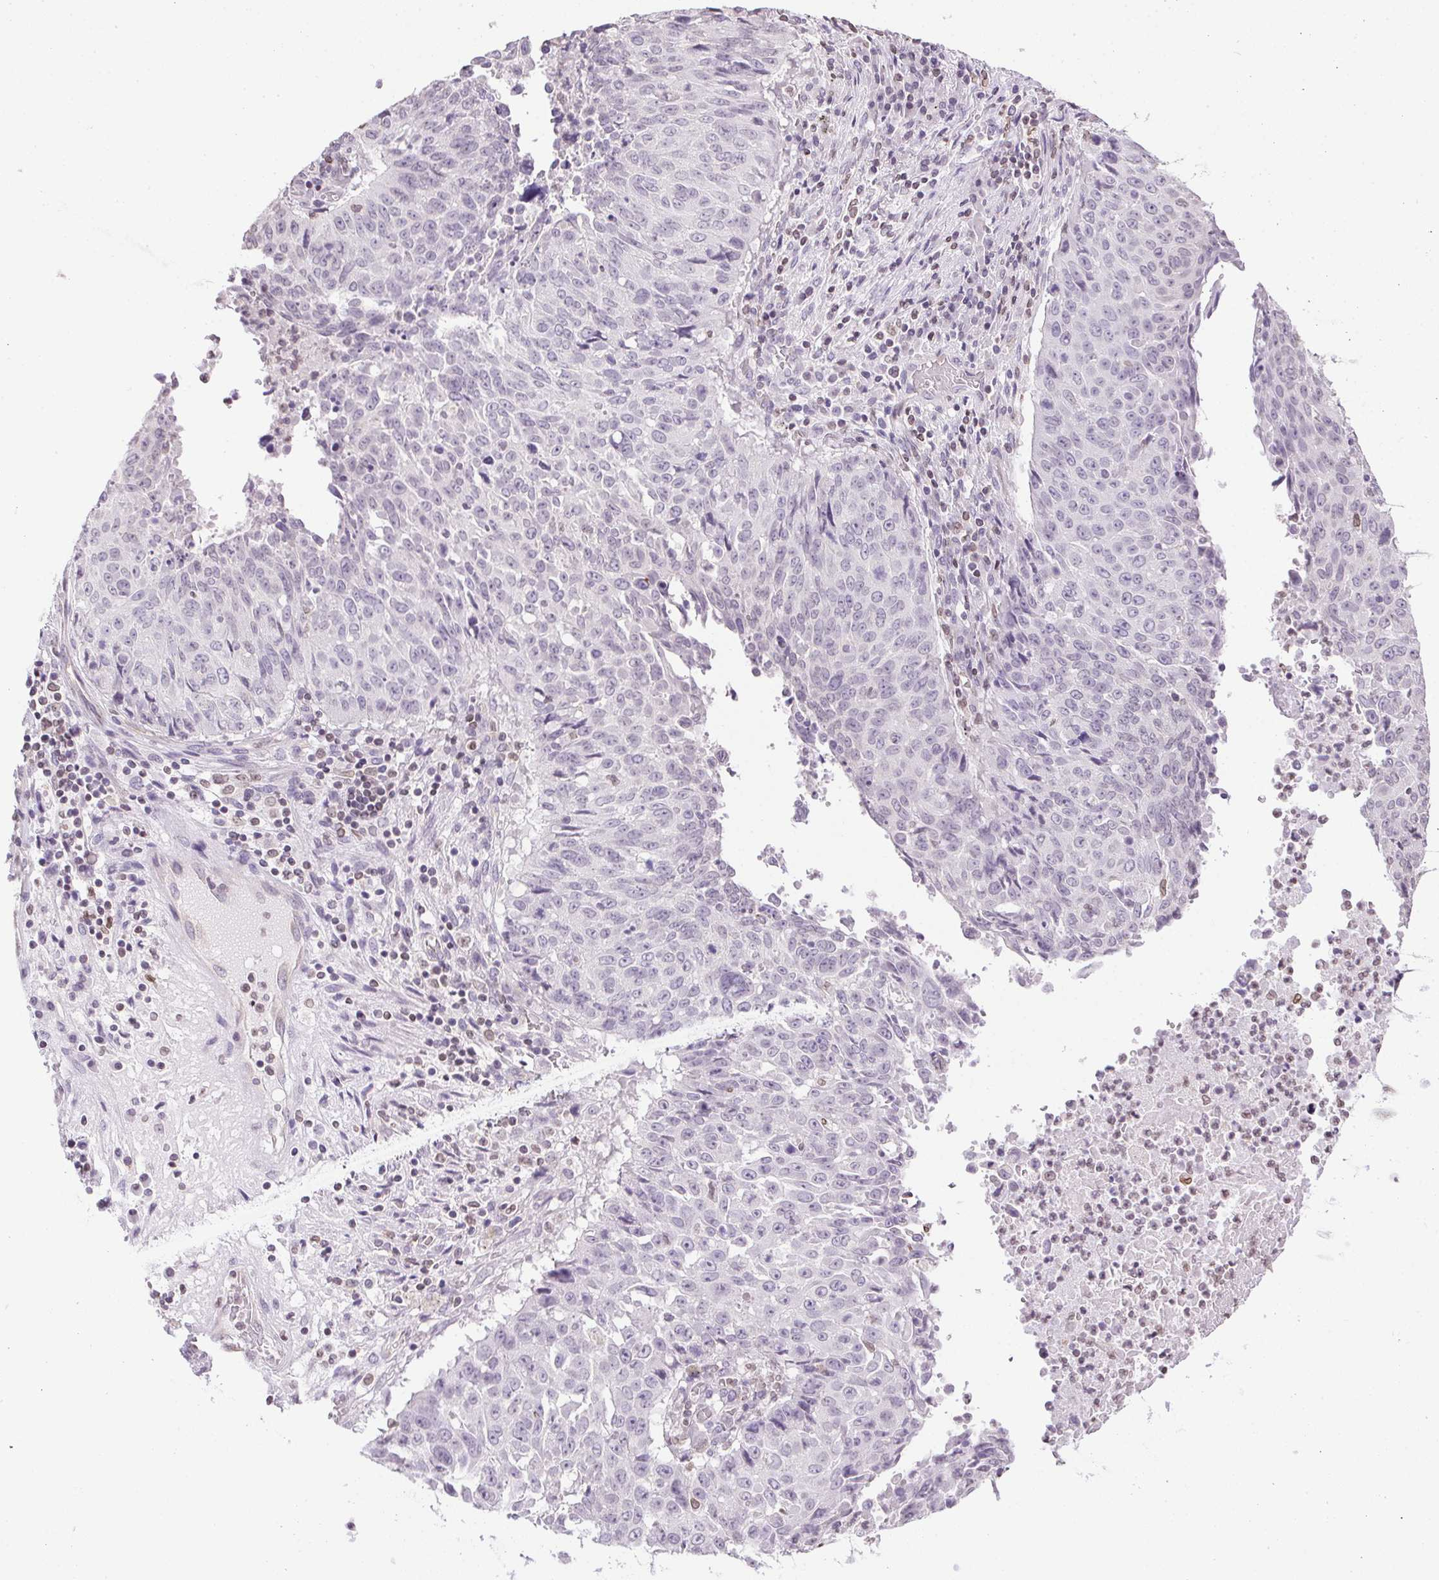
{"staining": {"intensity": "negative", "quantity": "none", "location": "none"}, "tissue": "lung cancer", "cell_type": "Tumor cells", "image_type": "cancer", "snomed": [{"axis": "morphology", "description": "Normal tissue, NOS"}, {"axis": "morphology", "description": "Squamous cell carcinoma, NOS"}, {"axis": "topography", "description": "Bronchus"}, {"axis": "topography", "description": "Lung"}], "caption": "High power microscopy image of an immunohistochemistry (IHC) image of lung cancer, revealing no significant positivity in tumor cells.", "gene": "PRL", "patient": {"sex": "male", "age": 64}}